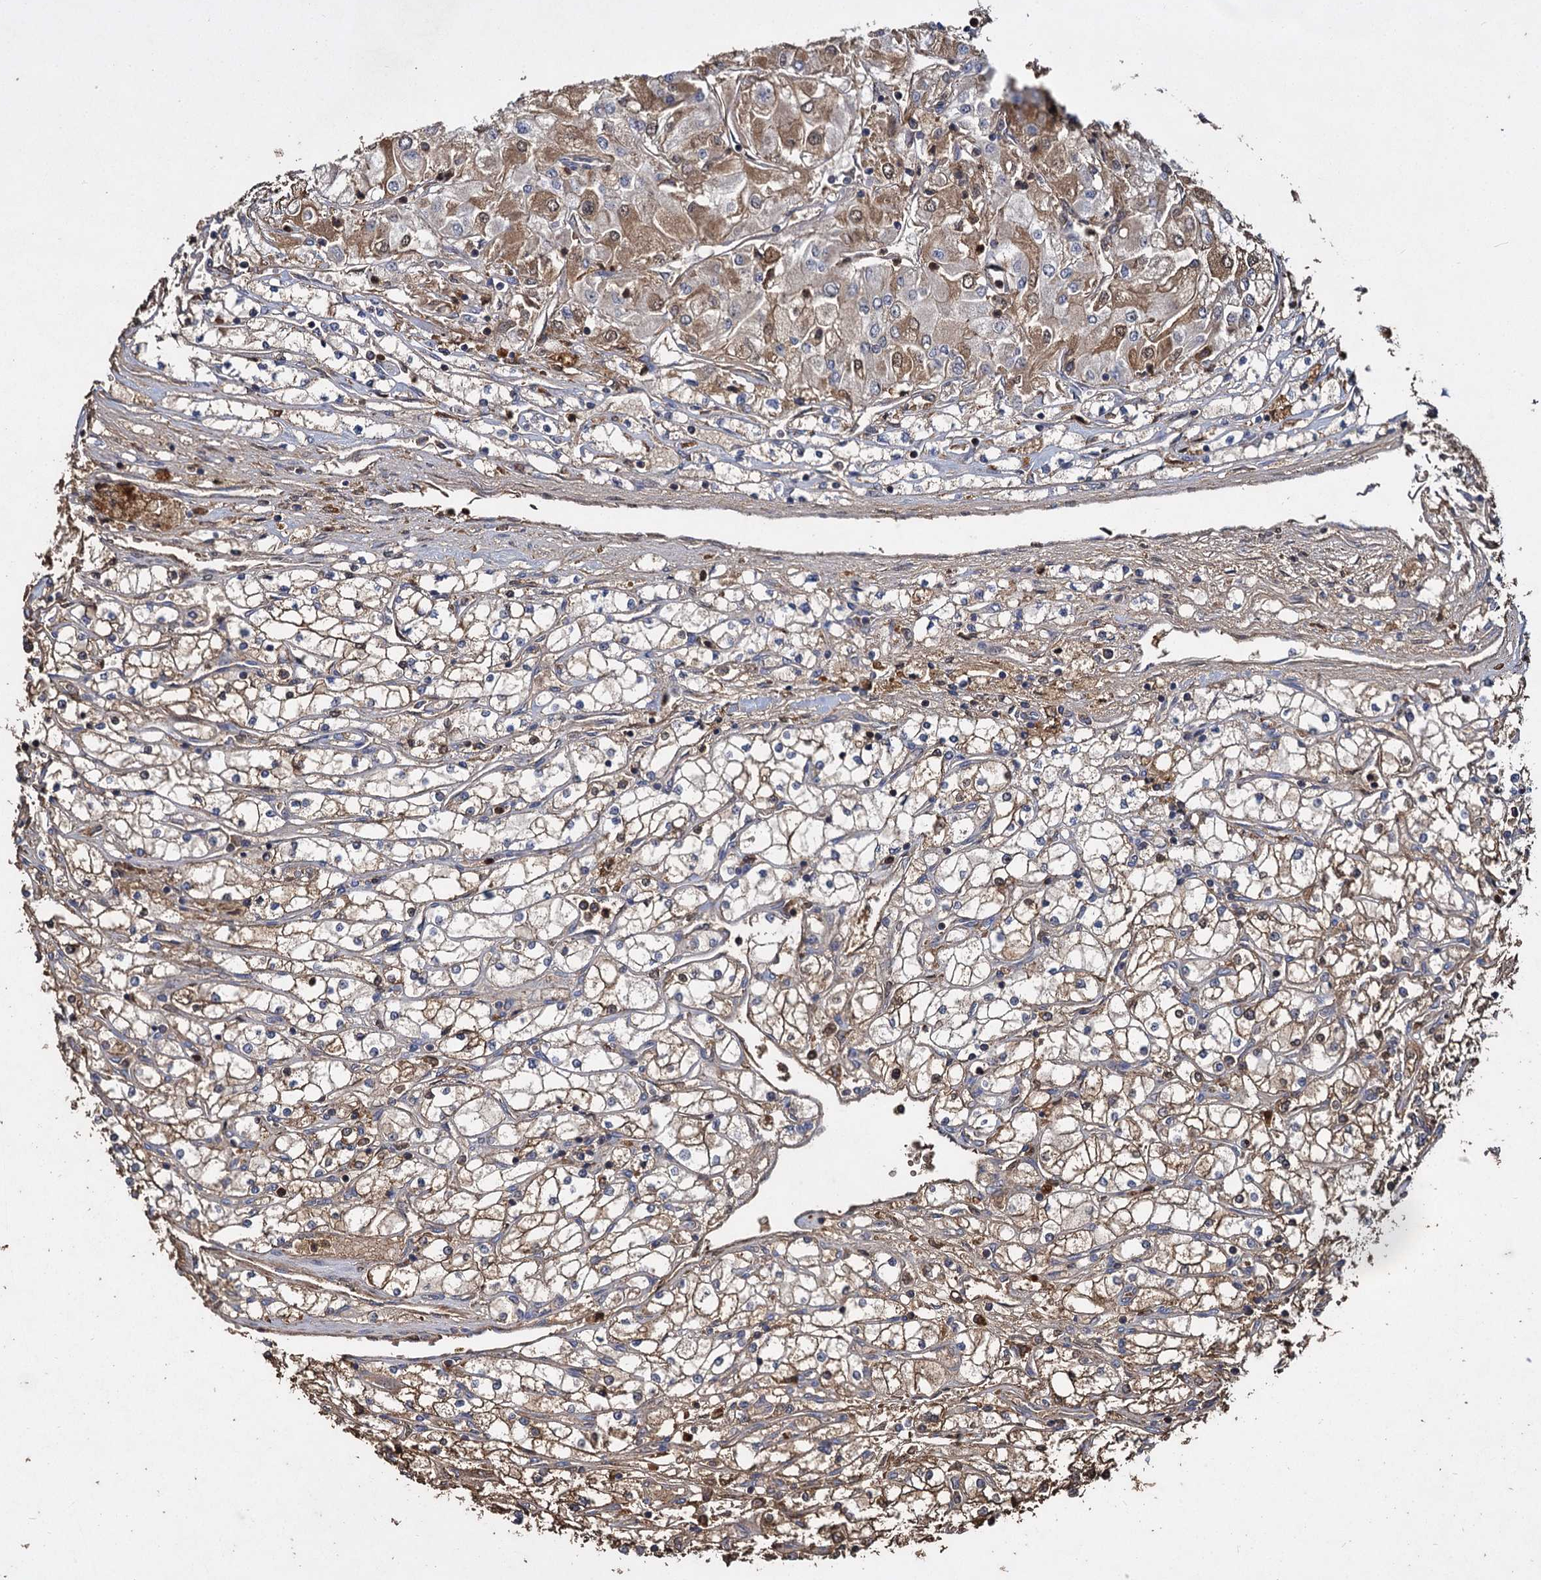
{"staining": {"intensity": "moderate", "quantity": "25%-75%", "location": "cytoplasmic/membranous"}, "tissue": "renal cancer", "cell_type": "Tumor cells", "image_type": "cancer", "snomed": [{"axis": "morphology", "description": "Adenocarcinoma, NOS"}, {"axis": "topography", "description": "Kidney"}], "caption": "The image demonstrates a brown stain indicating the presence of a protein in the cytoplasmic/membranous of tumor cells in renal adenocarcinoma.", "gene": "GCLC", "patient": {"sex": "male", "age": 80}}